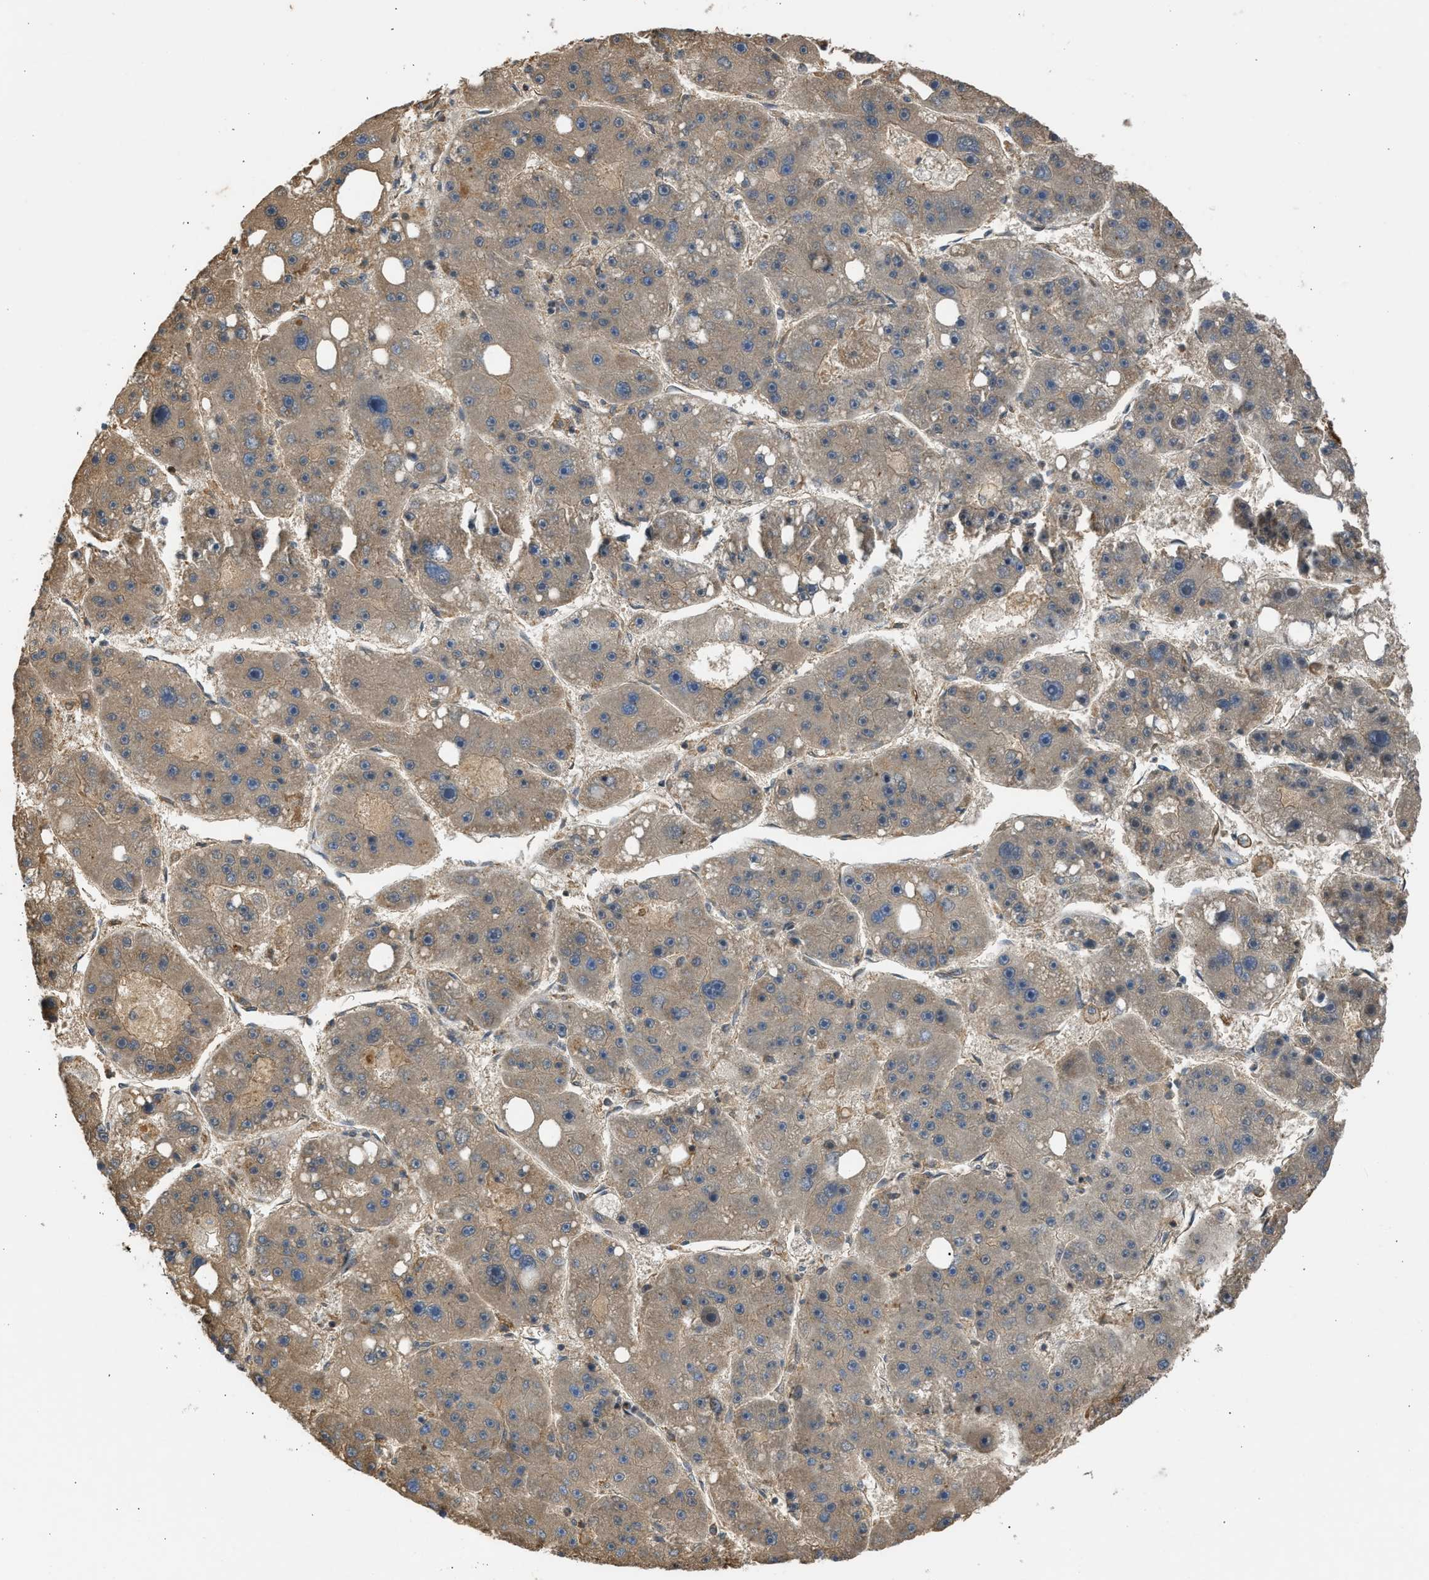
{"staining": {"intensity": "moderate", "quantity": ">75%", "location": "cytoplasmic/membranous"}, "tissue": "liver cancer", "cell_type": "Tumor cells", "image_type": "cancer", "snomed": [{"axis": "morphology", "description": "Carcinoma, Hepatocellular, NOS"}, {"axis": "topography", "description": "Liver"}], "caption": "A medium amount of moderate cytoplasmic/membranous staining is present in about >75% of tumor cells in liver cancer tissue.", "gene": "CYP1A1", "patient": {"sex": "female", "age": 61}}